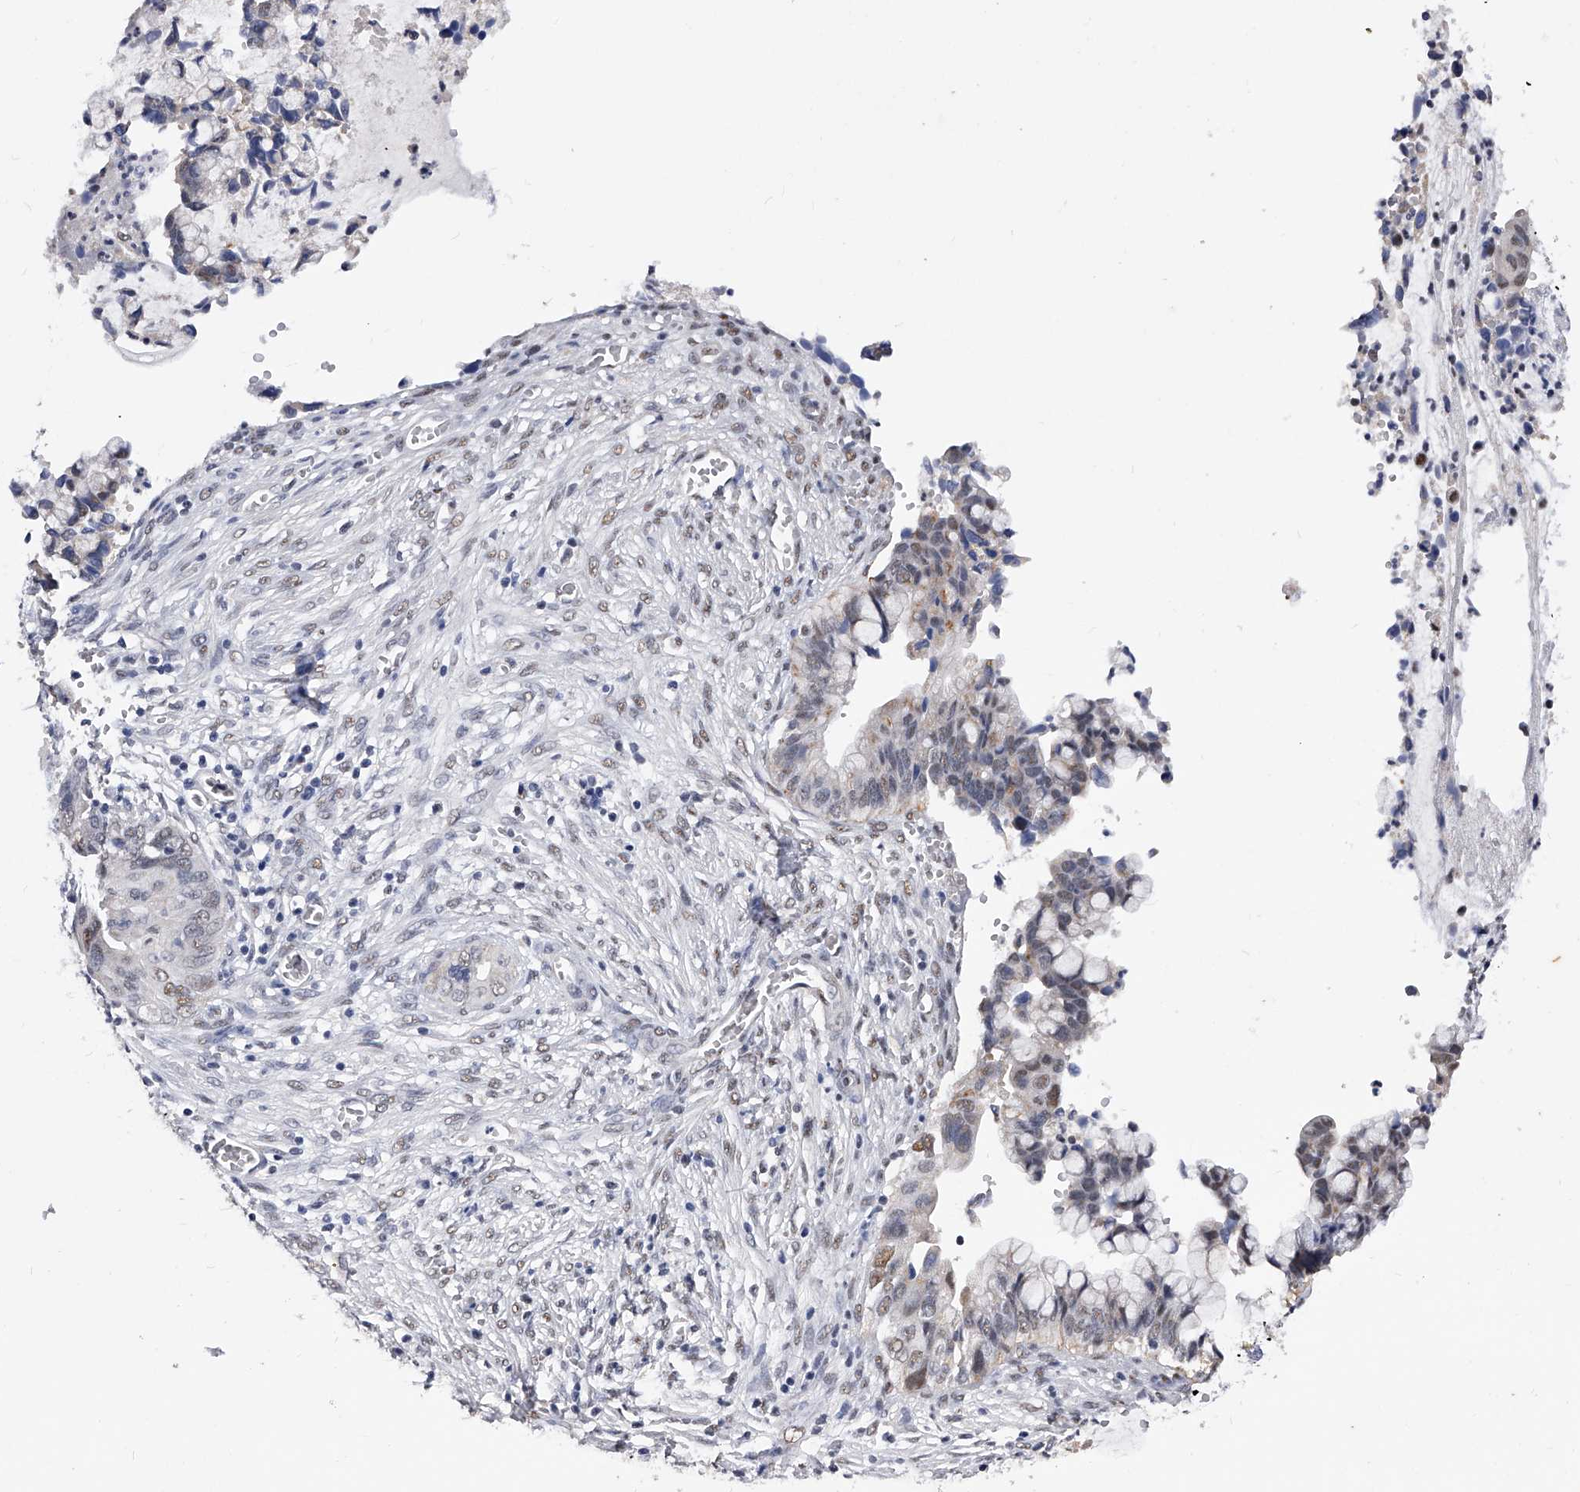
{"staining": {"intensity": "weak", "quantity": "<25%", "location": "nuclear"}, "tissue": "cervical cancer", "cell_type": "Tumor cells", "image_type": "cancer", "snomed": [{"axis": "morphology", "description": "Adenocarcinoma, NOS"}, {"axis": "topography", "description": "Cervix"}], "caption": "A high-resolution histopathology image shows IHC staining of cervical cancer, which demonstrates no significant positivity in tumor cells.", "gene": "ZNF529", "patient": {"sex": "female", "age": 44}}